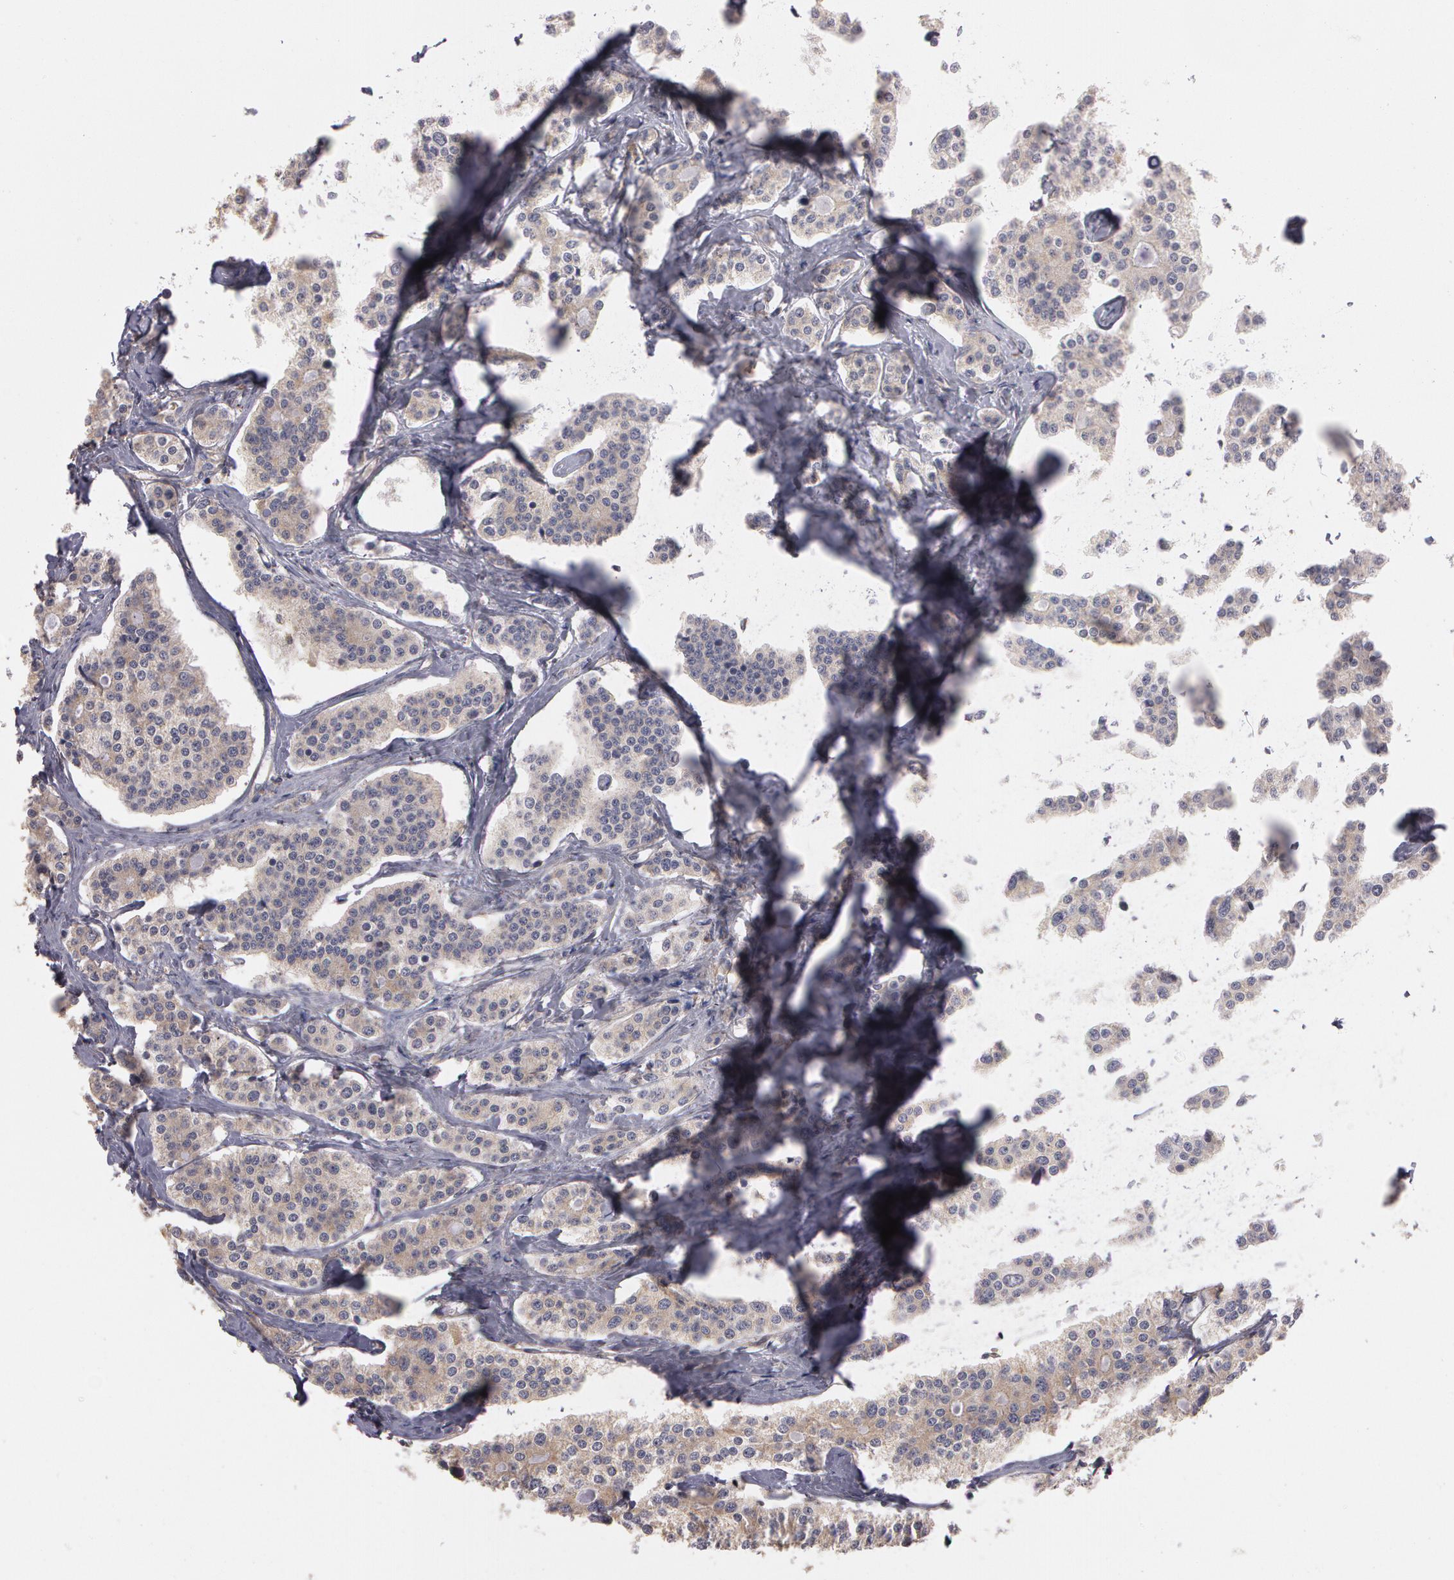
{"staining": {"intensity": "weak", "quantity": "25%-75%", "location": "cytoplasmic/membranous"}, "tissue": "carcinoid", "cell_type": "Tumor cells", "image_type": "cancer", "snomed": [{"axis": "morphology", "description": "Carcinoid, malignant, NOS"}, {"axis": "topography", "description": "Small intestine"}], "caption": "Protein analysis of carcinoid tissue displays weak cytoplasmic/membranous staining in approximately 25%-75% of tumor cells.", "gene": "NEK9", "patient": {"sex": "male", "age": 63}}